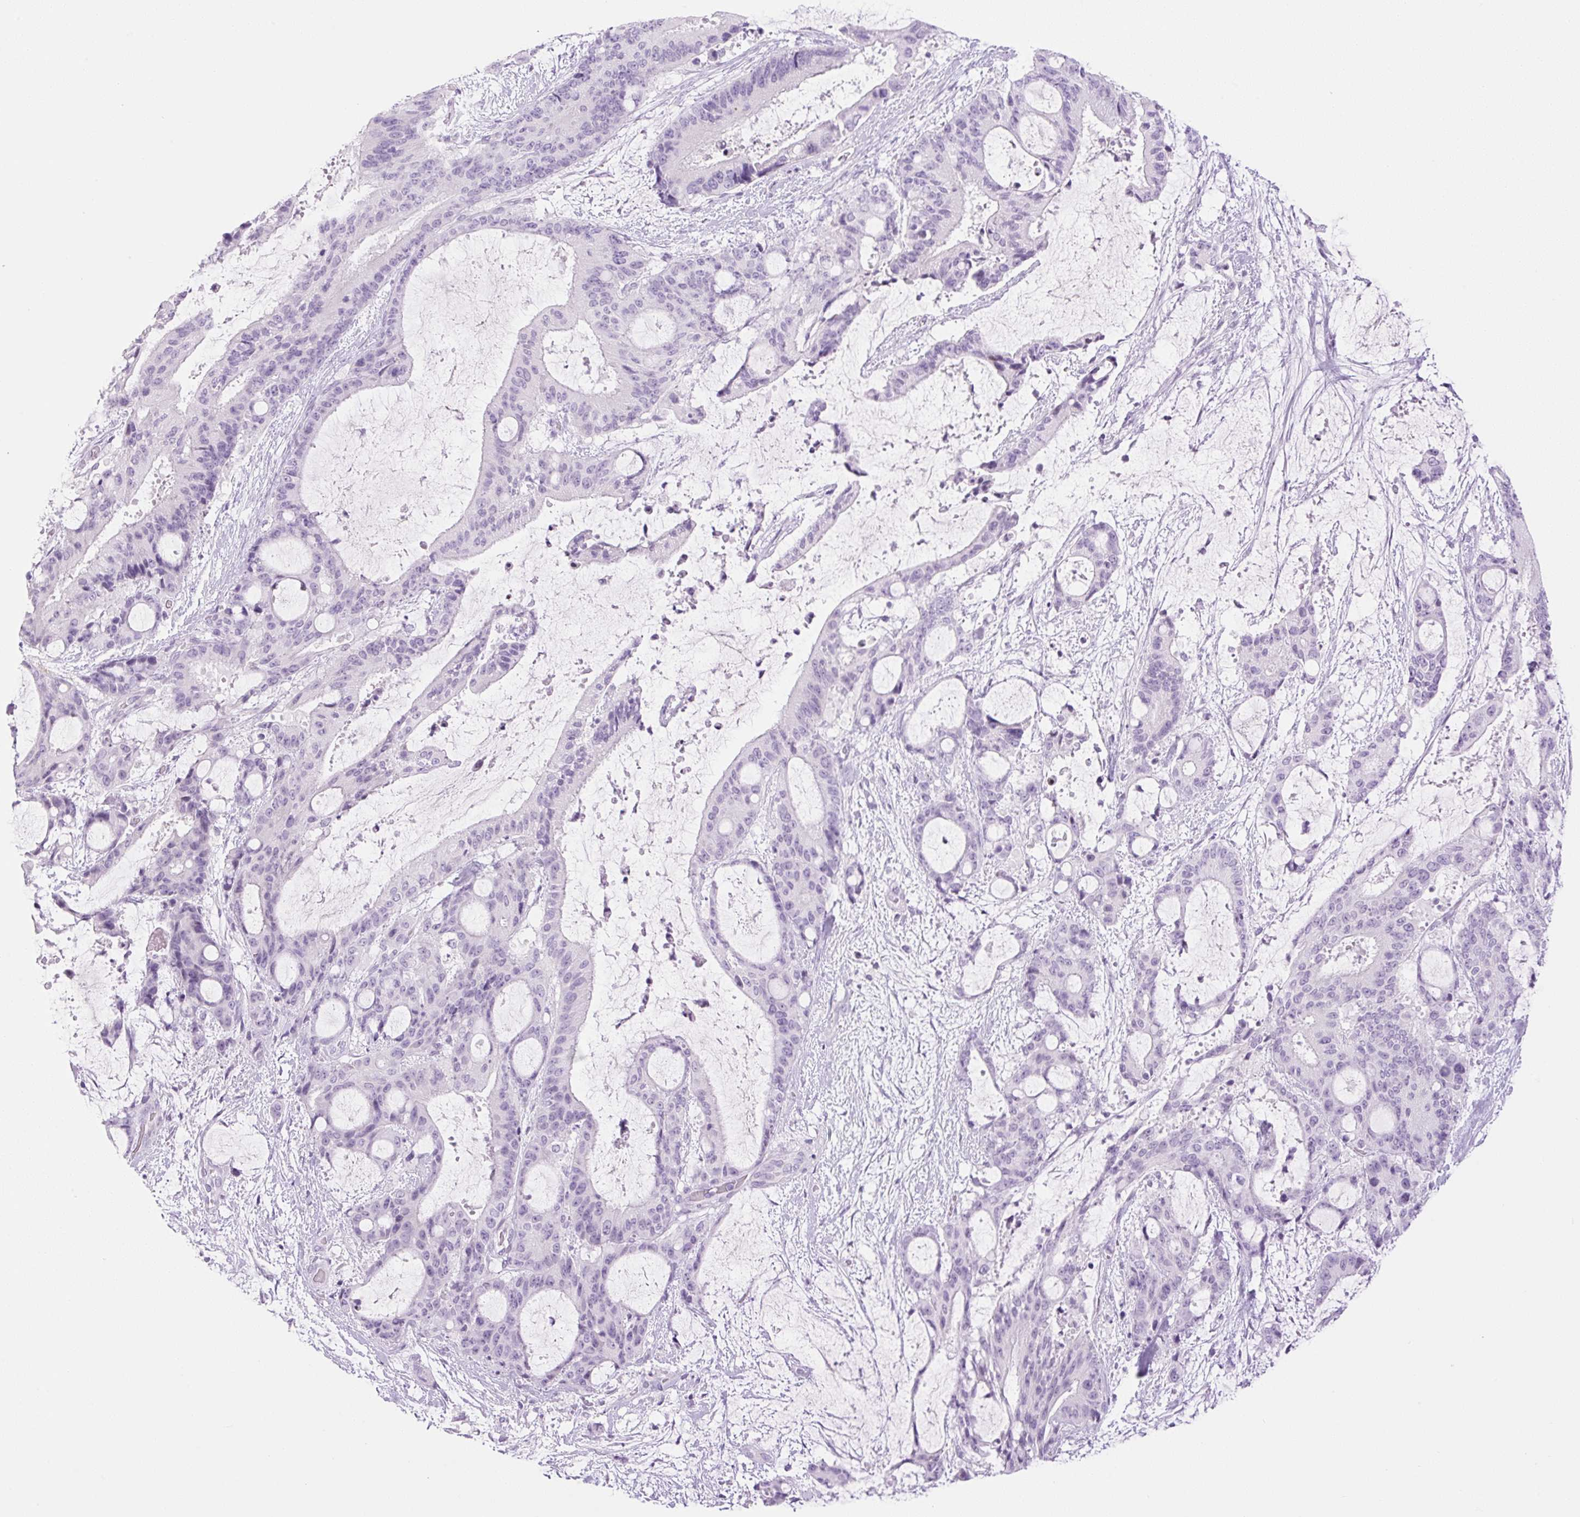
{"staining": {"intensity": "negative", "quantity": "none", "location": "none"}, "tissue": "liver cancer", "cell_type": "Tumor cells", "image_type": "cancer", "snomed": [{"axis": "morphology", "description": "Normal tissue, NOS"}, {"axis": "morphology", "description": "Cholangiocarcinoma"}, {"axis": "topography", "description": "Liver"}, {"axis": "topography", "description": "Peripheral nerve tissue"}], "caption": "The immunohistochemistry (IHC) image has no significant staining in tumor cells of cholangiocarcinoma (liver) tissue. The staining is performed using DAB brown chromogen with nuclei counter-stained in using hematoxylin.", "gene": "SP140L", "patient": {"sex": "female", "age": 73}}